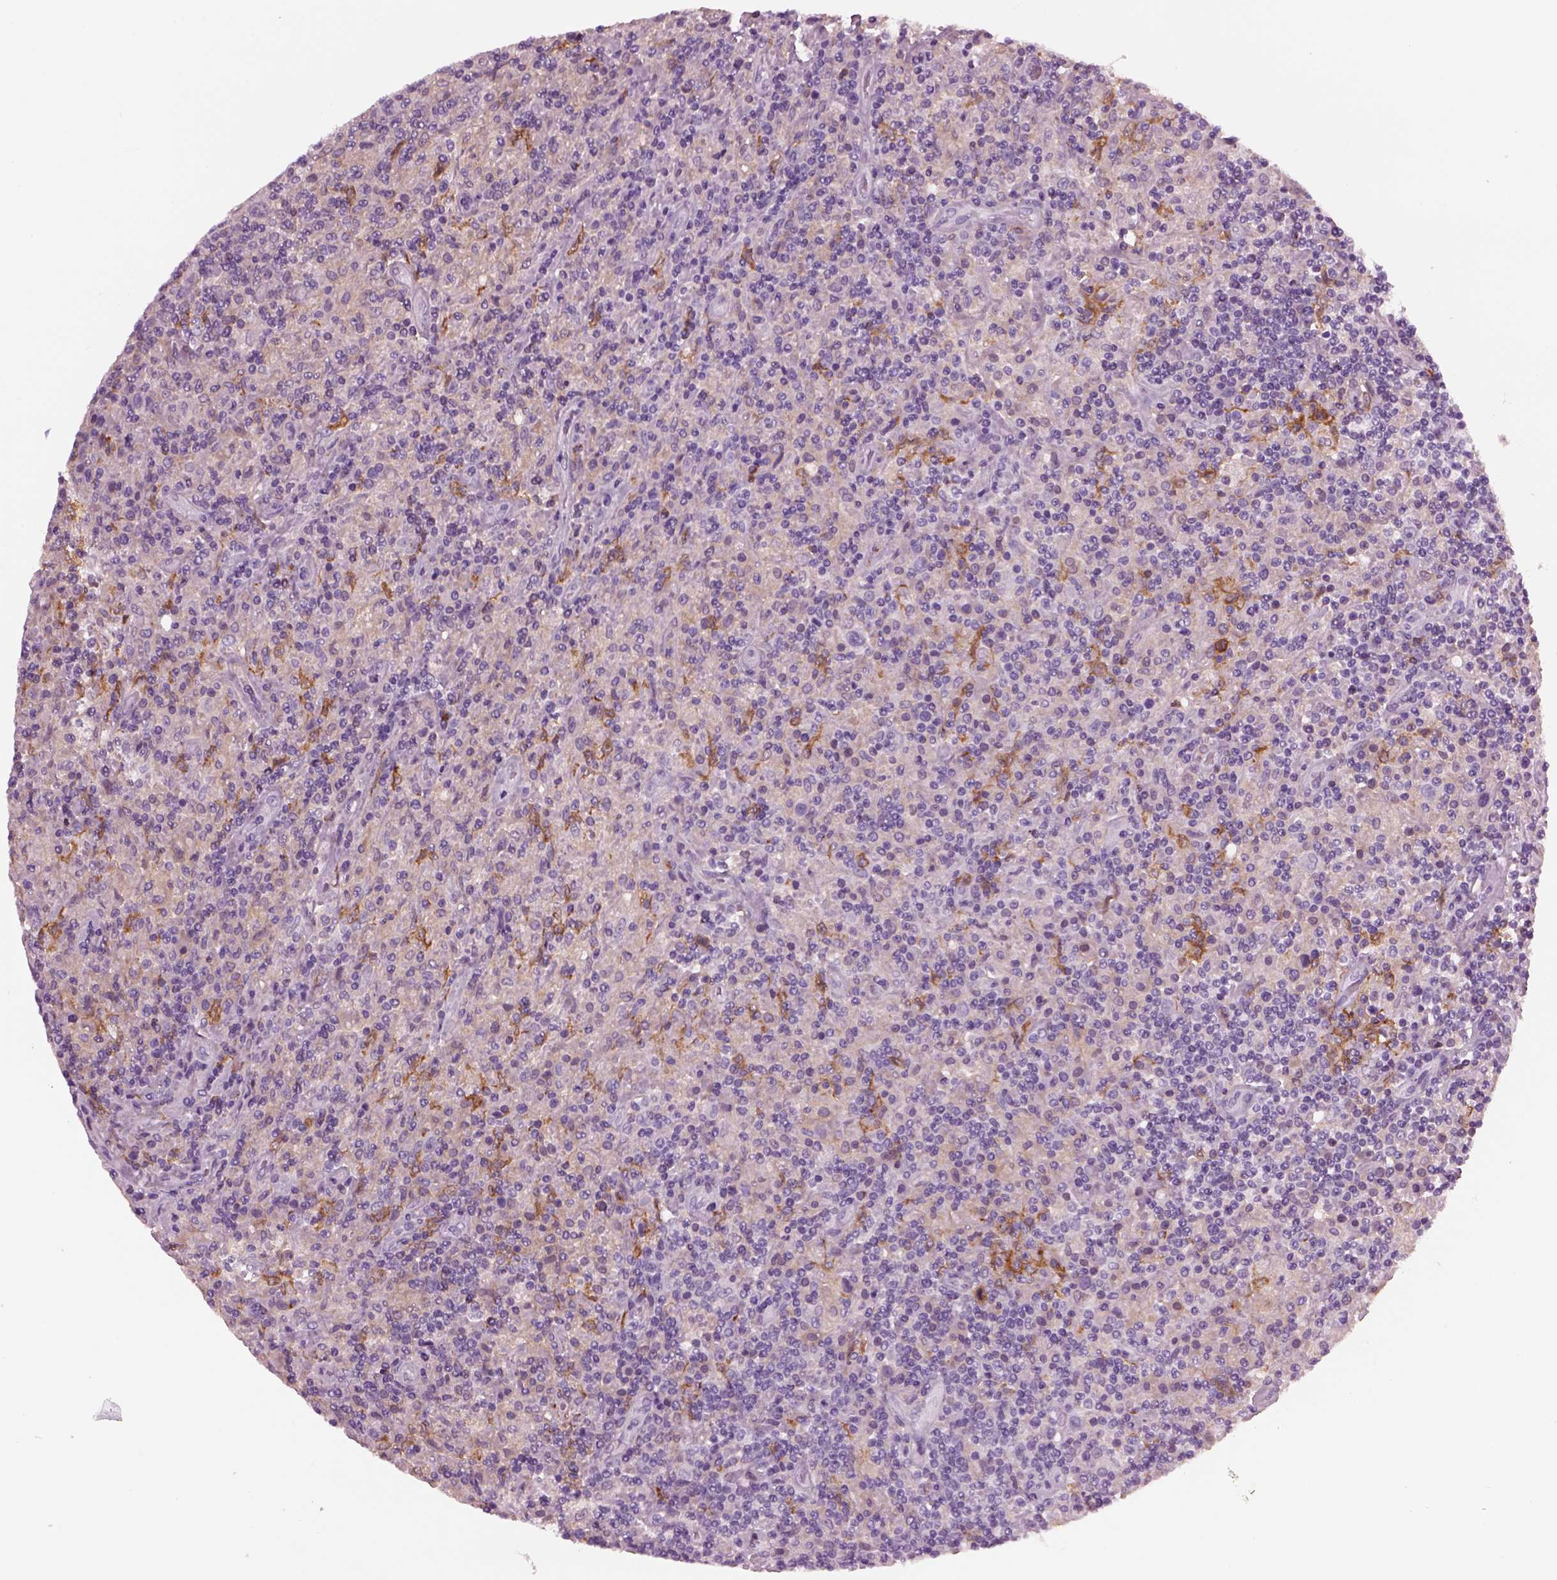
{"staining": {"intensity": "negative", "quantity": "none", "location": "none"}, "tissue": "lymphoma", "cell_type": "Tumor cells", "image_type": "cancer", "snomed": [{"axis": "morphology", "description": "Hodgkin's disease, NOS"}, {"axis": "topography", "description": "Lymph node"}], "caption": "High magnification brightfield microscopy of Hodgkin's disease stained with DAB (3,3'-diaminobenzidine) (brown) and counterstained with hematoxylin (blue): tumor cells show no significant staining. The staining is performed using DAB brown chromogen with nuclei counter-stained in using hematoxylin.", "gene": "SHTN1", "patient": {"sex": "male", "age": 70}}